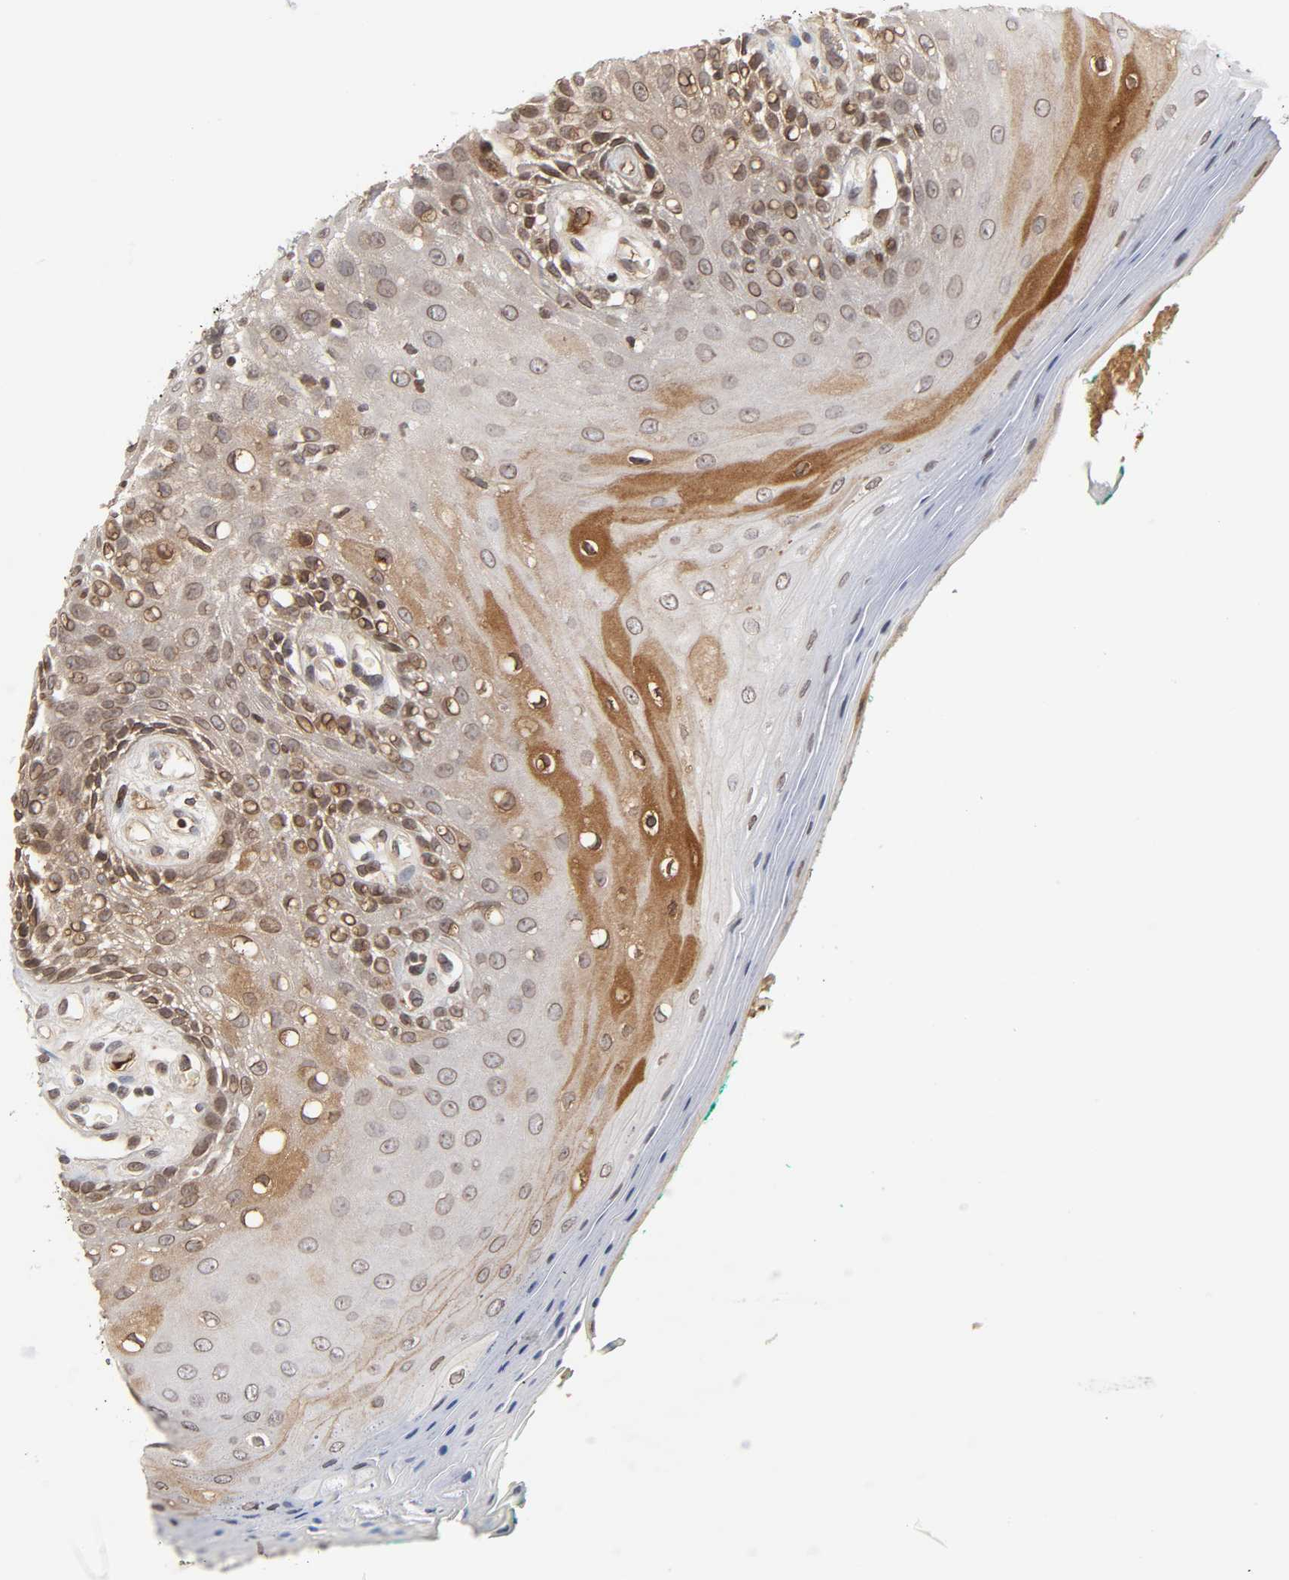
{"staining": {"intensity": "strong", "quantity": "25%-75%", "location": "cytoplasmic/membranous,nuclear"}, "tissue": "oral mucosa", "cell_type": "Squamous epithelial cells", "image_type": "normal", "snomed": [{"axis": "morphology", "description": "Normal tissue, NOS"}, {"axis": "morphology", "description": "Squamous cell carcinoma, NOS"}, {"axis": "topography", "description": "Skeletal muscle"}, {"axis": "topography", "description": "Oral tissue"}, {"axis": "topography", "description": "Head-Neck"}], "caption": "An image of oral mucosa stained for a protein reveals strong cytoplasmic/membranous,nuclear brown staining in squamous epithelial cells.", "gene": "CPN2", "patient": {"sex": "female", "age": 84}}